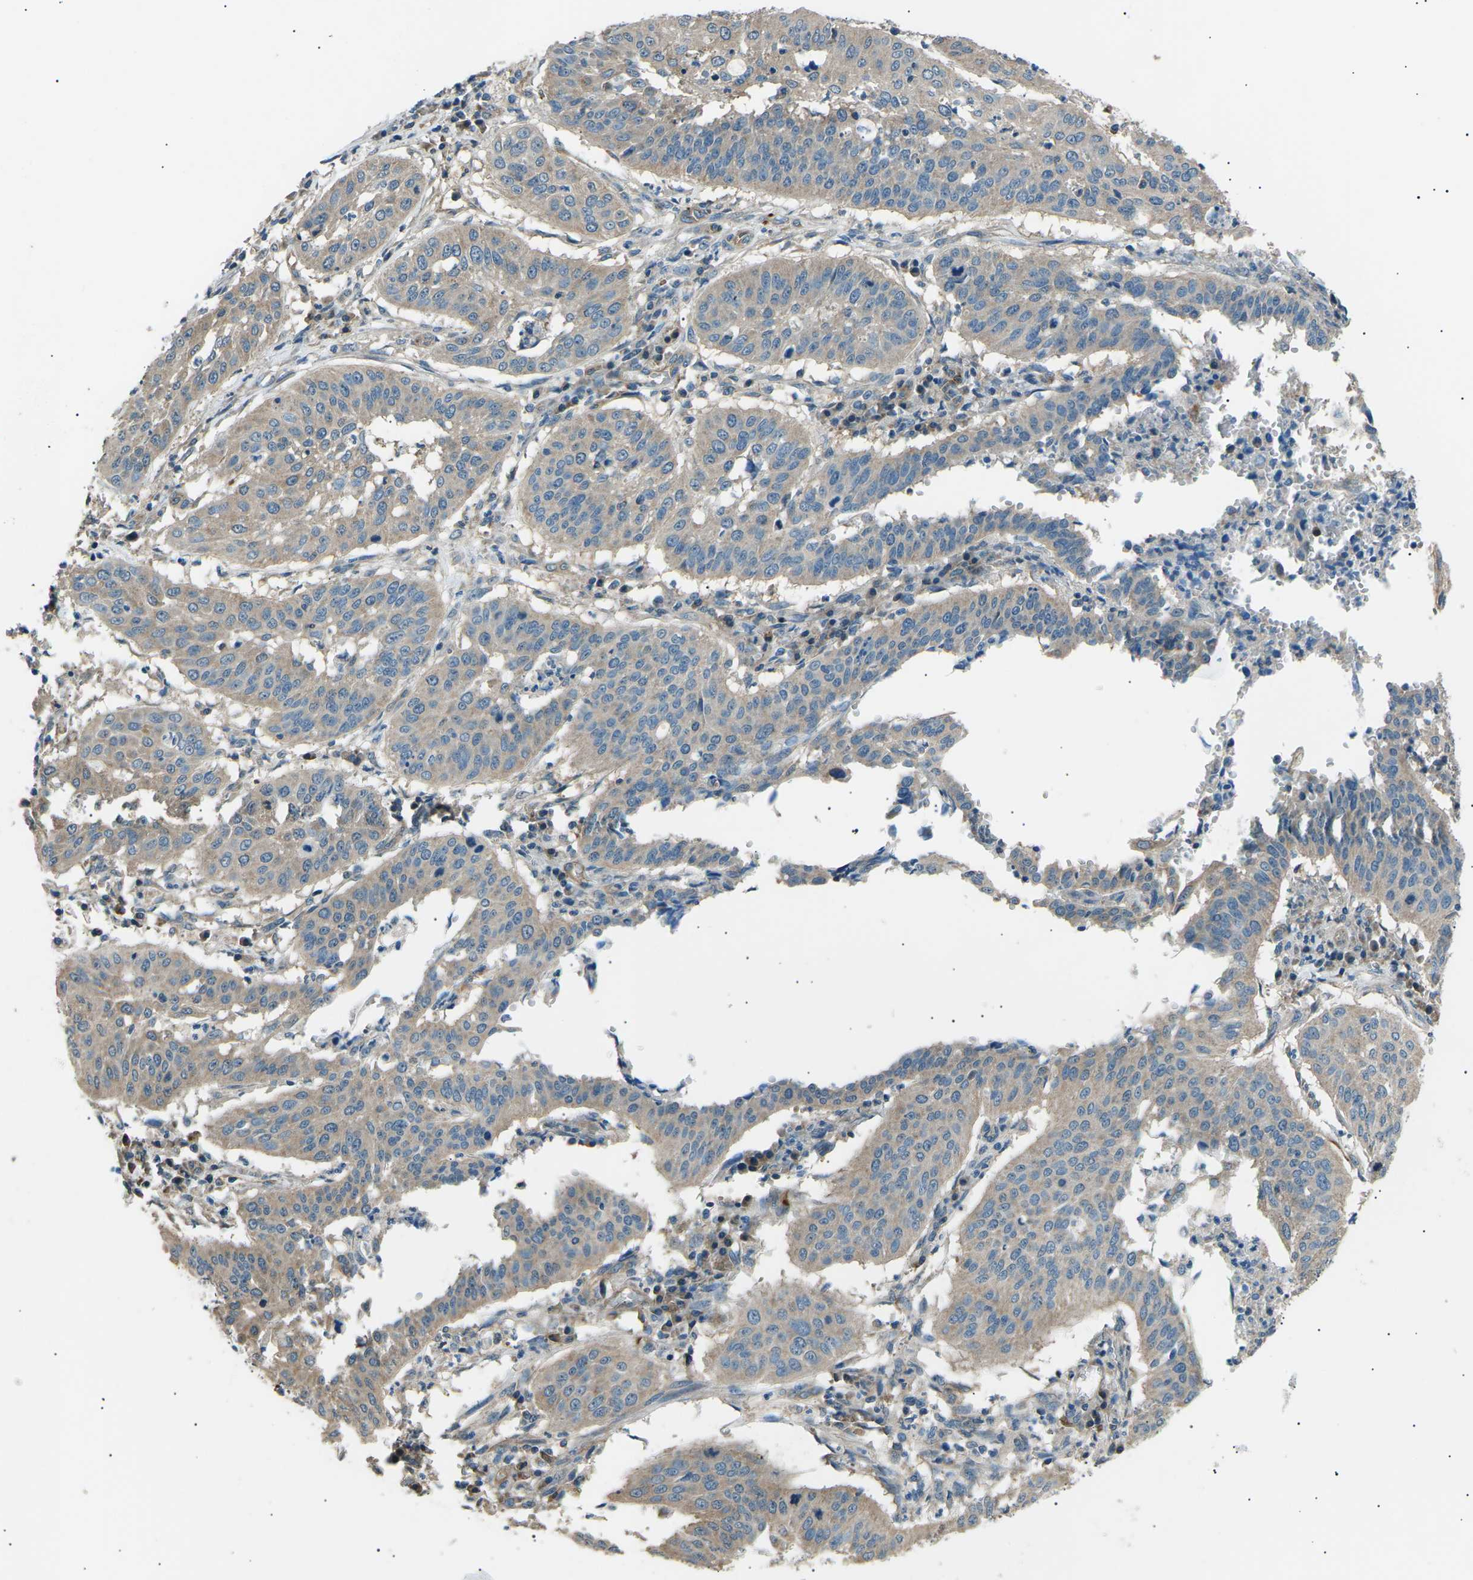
{"staining": {"intensity": "weak", "quantity": ">75%", "location": "cytoplasmic/membranous"}, "tissue": "cervical cancer", "cell_type": "Tumor cells", "image_type": "cancer", "snomed": [{"axis": "morphology", "description": "Normal tissue, NOS"}, {"axis": "morphology", "description": "Squamous cell carcinoma, NOS"}, {"axis": "topography", "description": "Cervix"}], "caption": "This is an image of immunohistochemistry (IHC) staining of cervical squamous cell carcinoma, which shows weak staining in the cytoplasmic/membranous of tumor cells.", "gene": "SLK", "patient": {"sex": "female", "age": 39}}